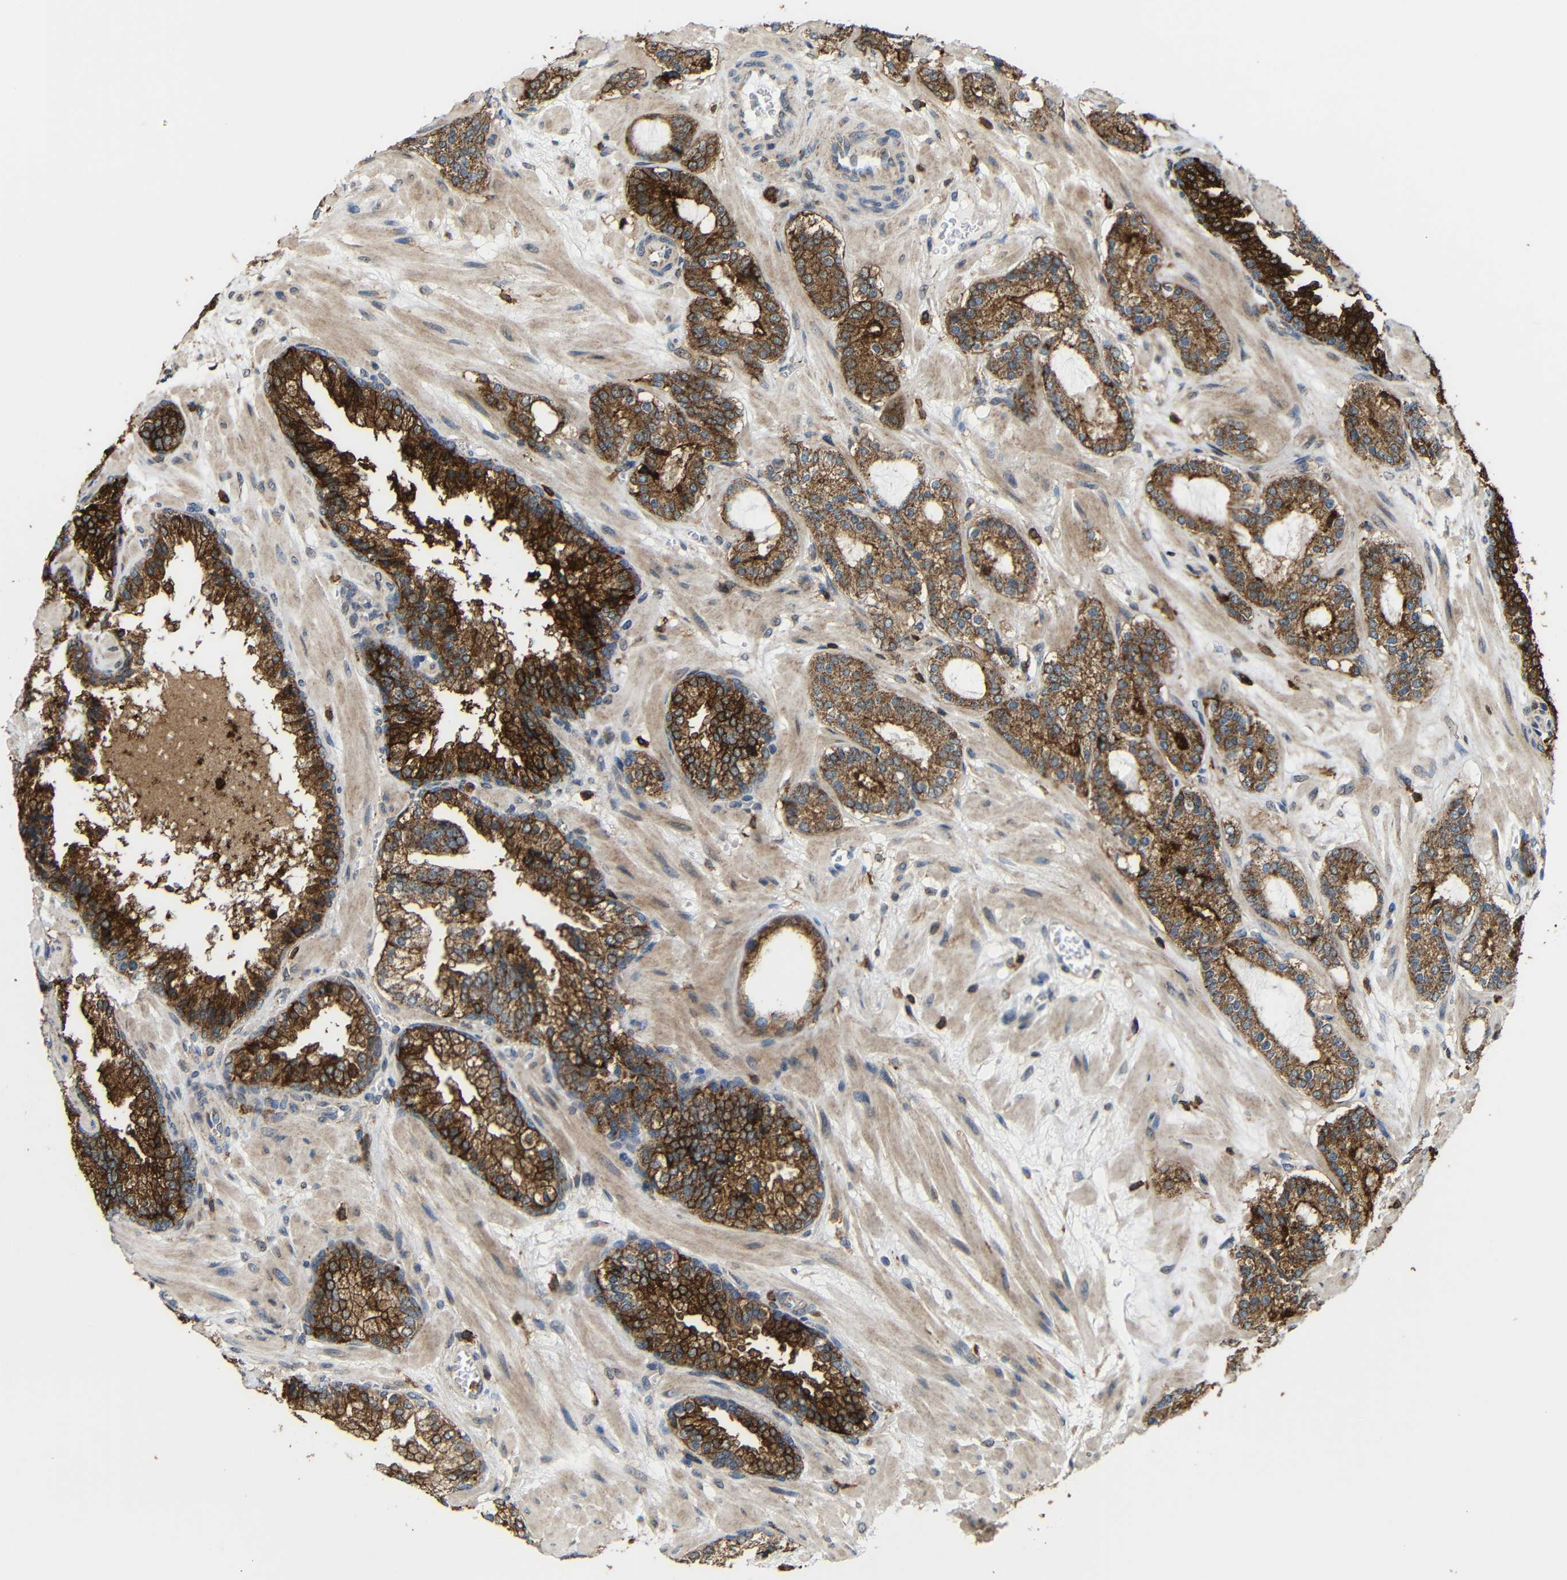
{"staining": {"intensity": "moderate", "quantity": ">75%", "location": "cytoplasmic/membranous"}, "tissue": "prostate cancer", "cell_type": "Tumor cells", "image_type": "cancer", "snomed": [{"axis": "morphology", "description": "Adenocarcinoma, Low grade"}, {"axis": "topography", "description": "Prostate"}], "caption": "The micrograph reveals a brown stain indicating the presence of a protein in the cytoplasmic/membranous of tumor cells in prostate adenocarcinoma (low-grade).", "gene": "C1GALT1", "patient": {"sex": "male", "age": 63}}